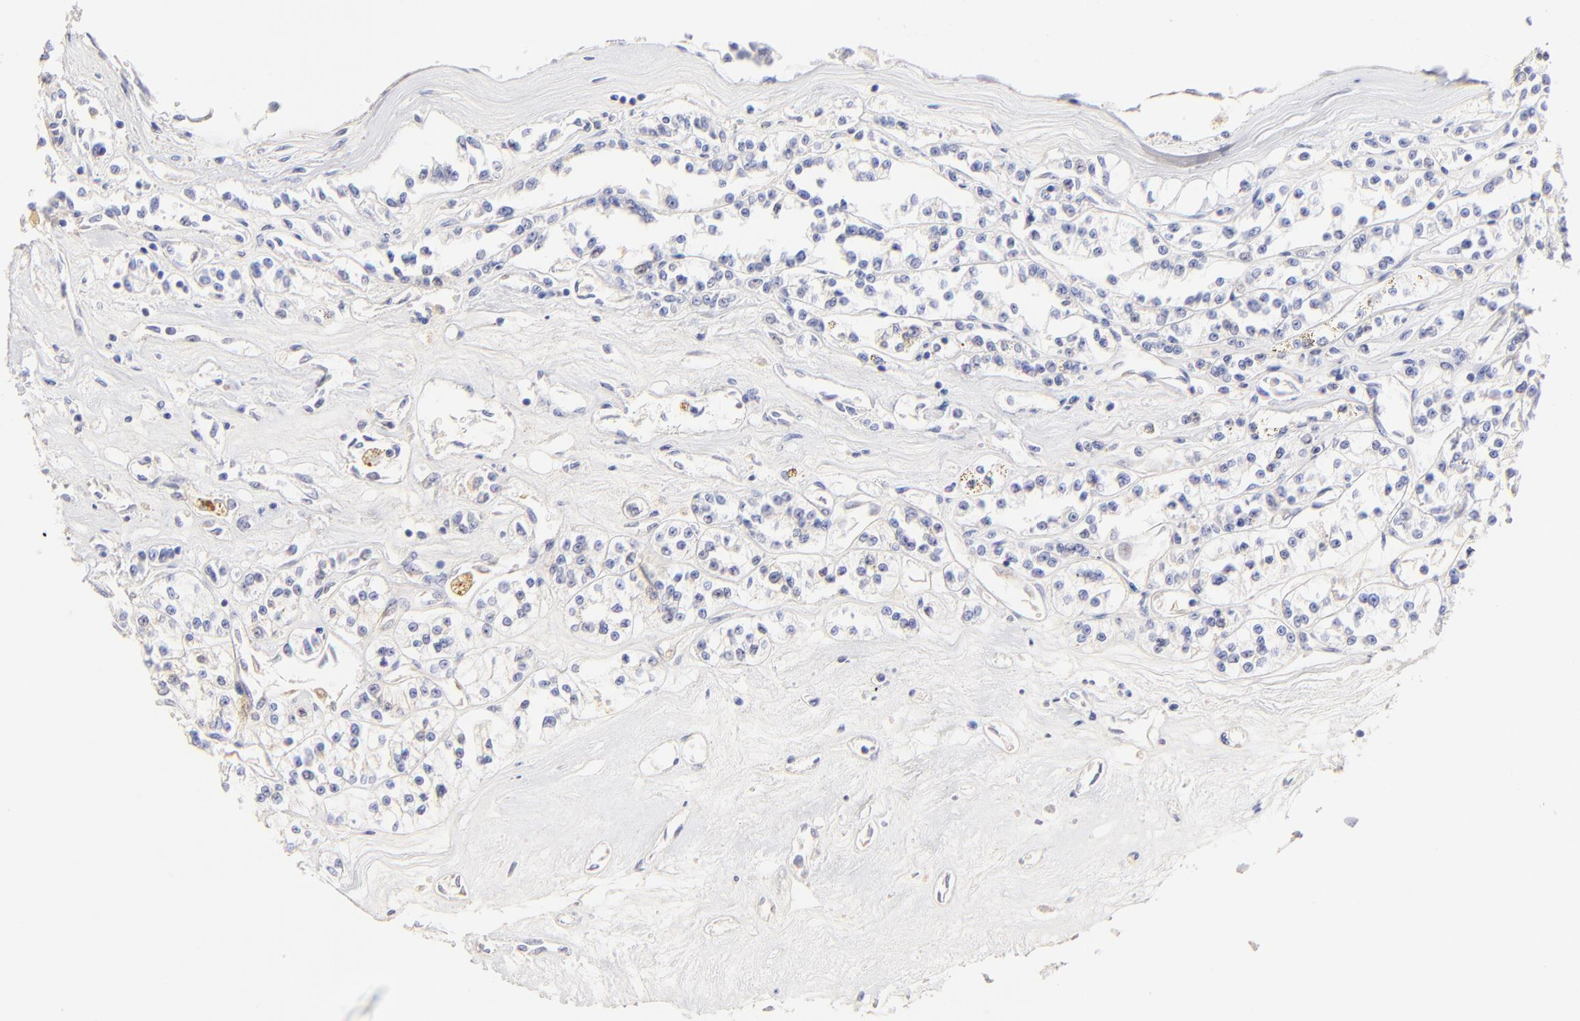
{"staining": {"intensity": "negative", "quantity": "none", "location": "none"}, "tissue": "renal cancer", "cell_type": "Tumor cells", "image_type": "cancer", "snomed": [{"axis": "morphology", "description": "Adenocarcinoma, NOS"}, {"axis": "topography", "description": "Kidney"}], "caption": "Immunohistochemistry (IHC) image of human renal adenocarcinoma stained for a protein (brown), which displays no positivity in tumor cells.", "gene": "ASB9", "patient": {"sex": "female", "age": 76}}